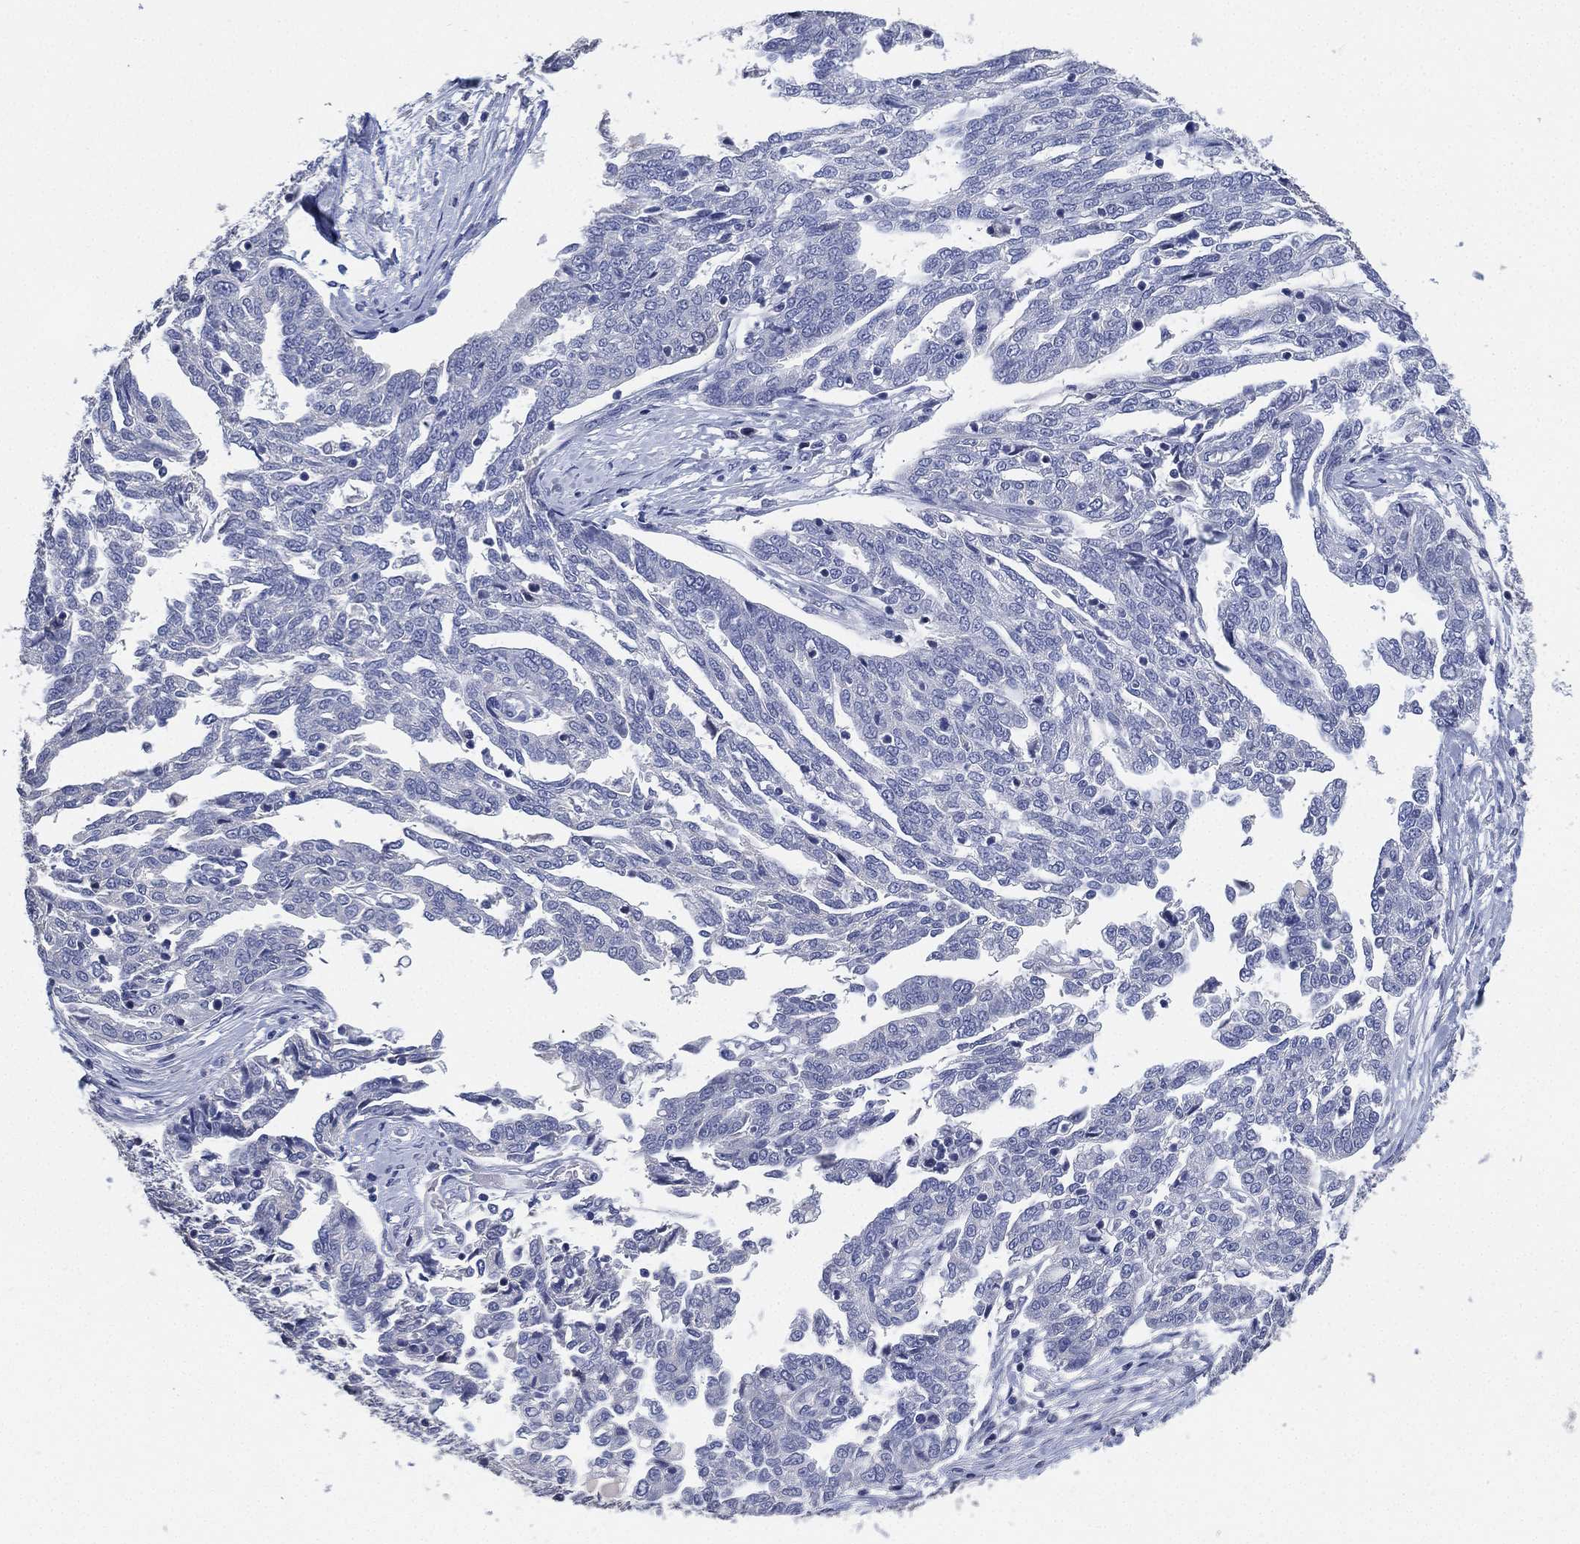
{"staining": {"intensity": "negative", "quantity": "none", "location": "none"}, "tissue": "ovarian cancer", "cell_type": "Tumor cells", "image_type": "cancer", "snomed": [{"axis": "morphology", "description": "Cystadenocarcinoma, serous, NOS"}, {"axis": "topography", "description": "Ovary"}], "caption": "High magnification brightfield microscopy of serous cystadenocarcinoma (ovarian) stained with DAB (brown) and counterstained with hematoxylin (blue): tumor cells show no significant positivity. The staining was performed using DAB (3,3'-diaminobenzidine) to visualize the protein expression in brown, while the nuclei were stained in blue with hematoxylin (Magnification: 20x).", "gene": "IYD", "patient": {"sex": "female", "age": 67}}